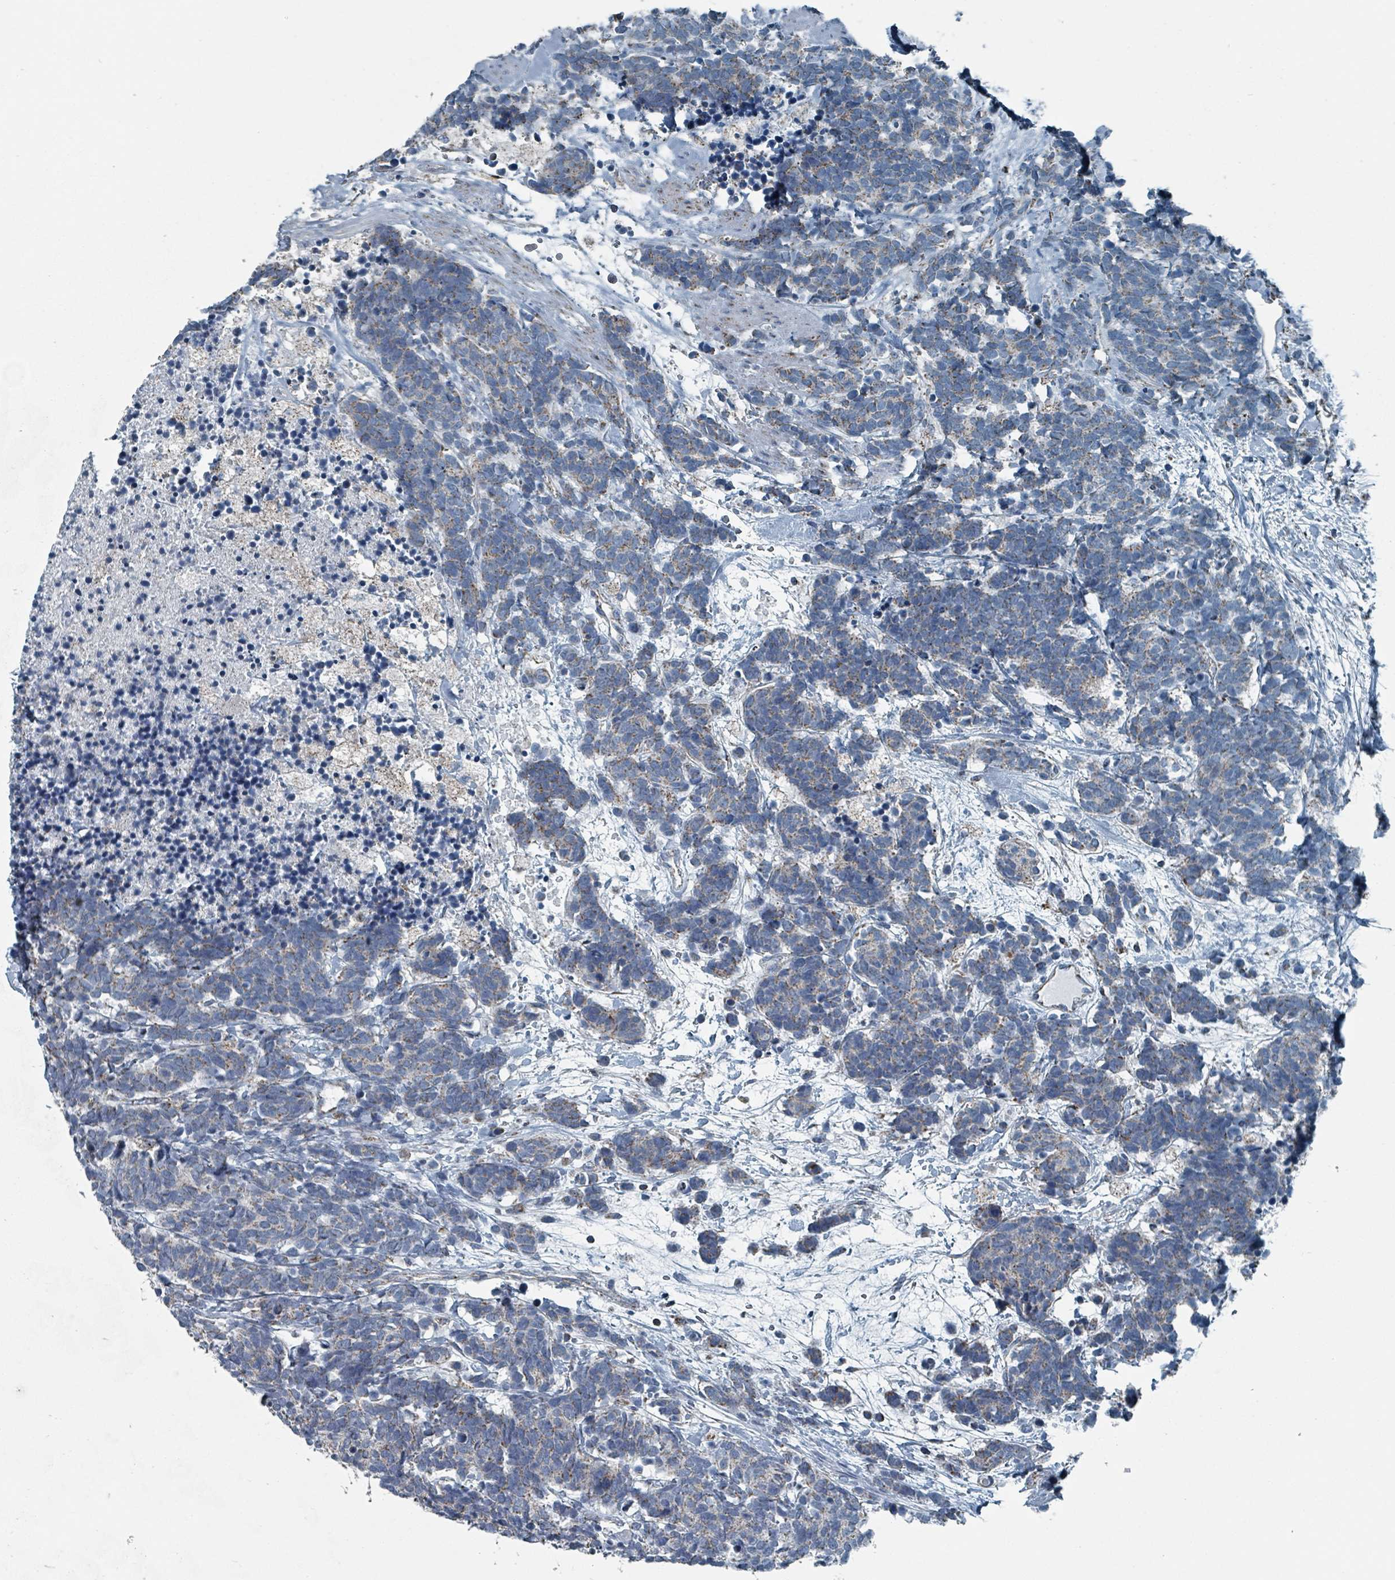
{"staining": {"intensity": "weak", "quantity": "25%-75%", "location": "cytoplasmic/membranous"}, "tissue": "carcinoid", "cell_type": "Tumor cells", "image_type": "cancer", "snomed": [{"axis": "morphology", "description": "Carcinoma, NOS"}, {"axis": "morphology", "description": "Carcinoid, malignant, NOS"}, {"axis": "topography", "description": "Prostate"}], "caption": "Carcinoid stained with a brown dye exhibits weak cytoplasmic/membranous positive staining in approximately 25%-75% of tumor cells.", "gene": "ABHD18", "patient": {"sex": "male", "age": 57}}